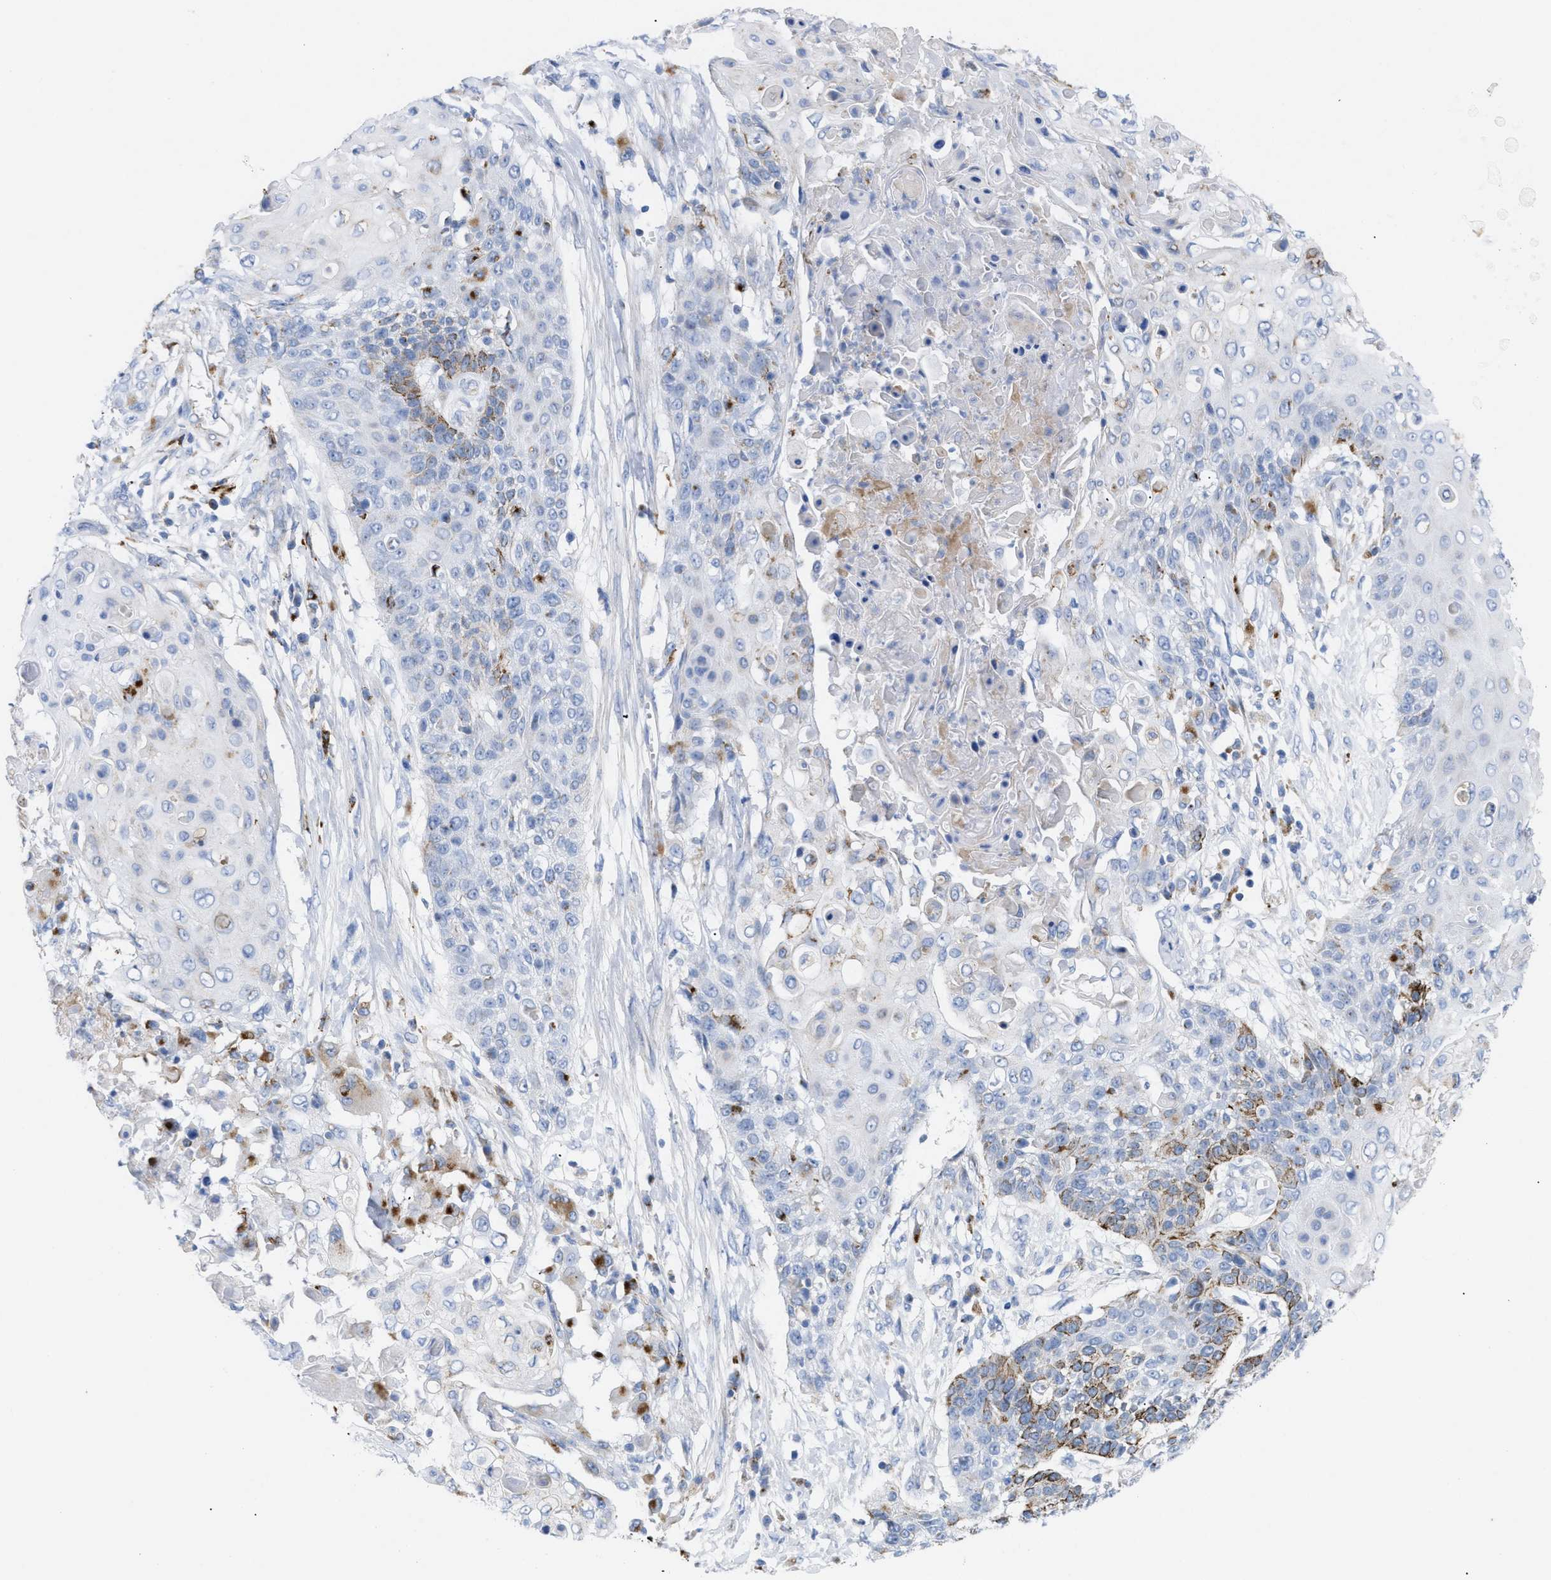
{"staining": {"intensity": "moderate", "quantity": "<25%", "location": "cytoplasmic/membranous"}, "tissue": "cervical cancer", "cell_type": "Tumor cells", "image_type": "cancer", "snomed": [{"axis": "morphology", "description": "Squamous cell carcinoma, NOS"}, {"axis": "topography", "description": "Cervix"}], "caption": "Immunohistochemistry histopathology image of cervical cancer stained for a protein (brown), which displays low levels of moderate cytoplasmic/membranous expression in approximately <25% of tumor cells.", "gene": "DRAM2", "patient": {"sex": "female", "age": 39}}